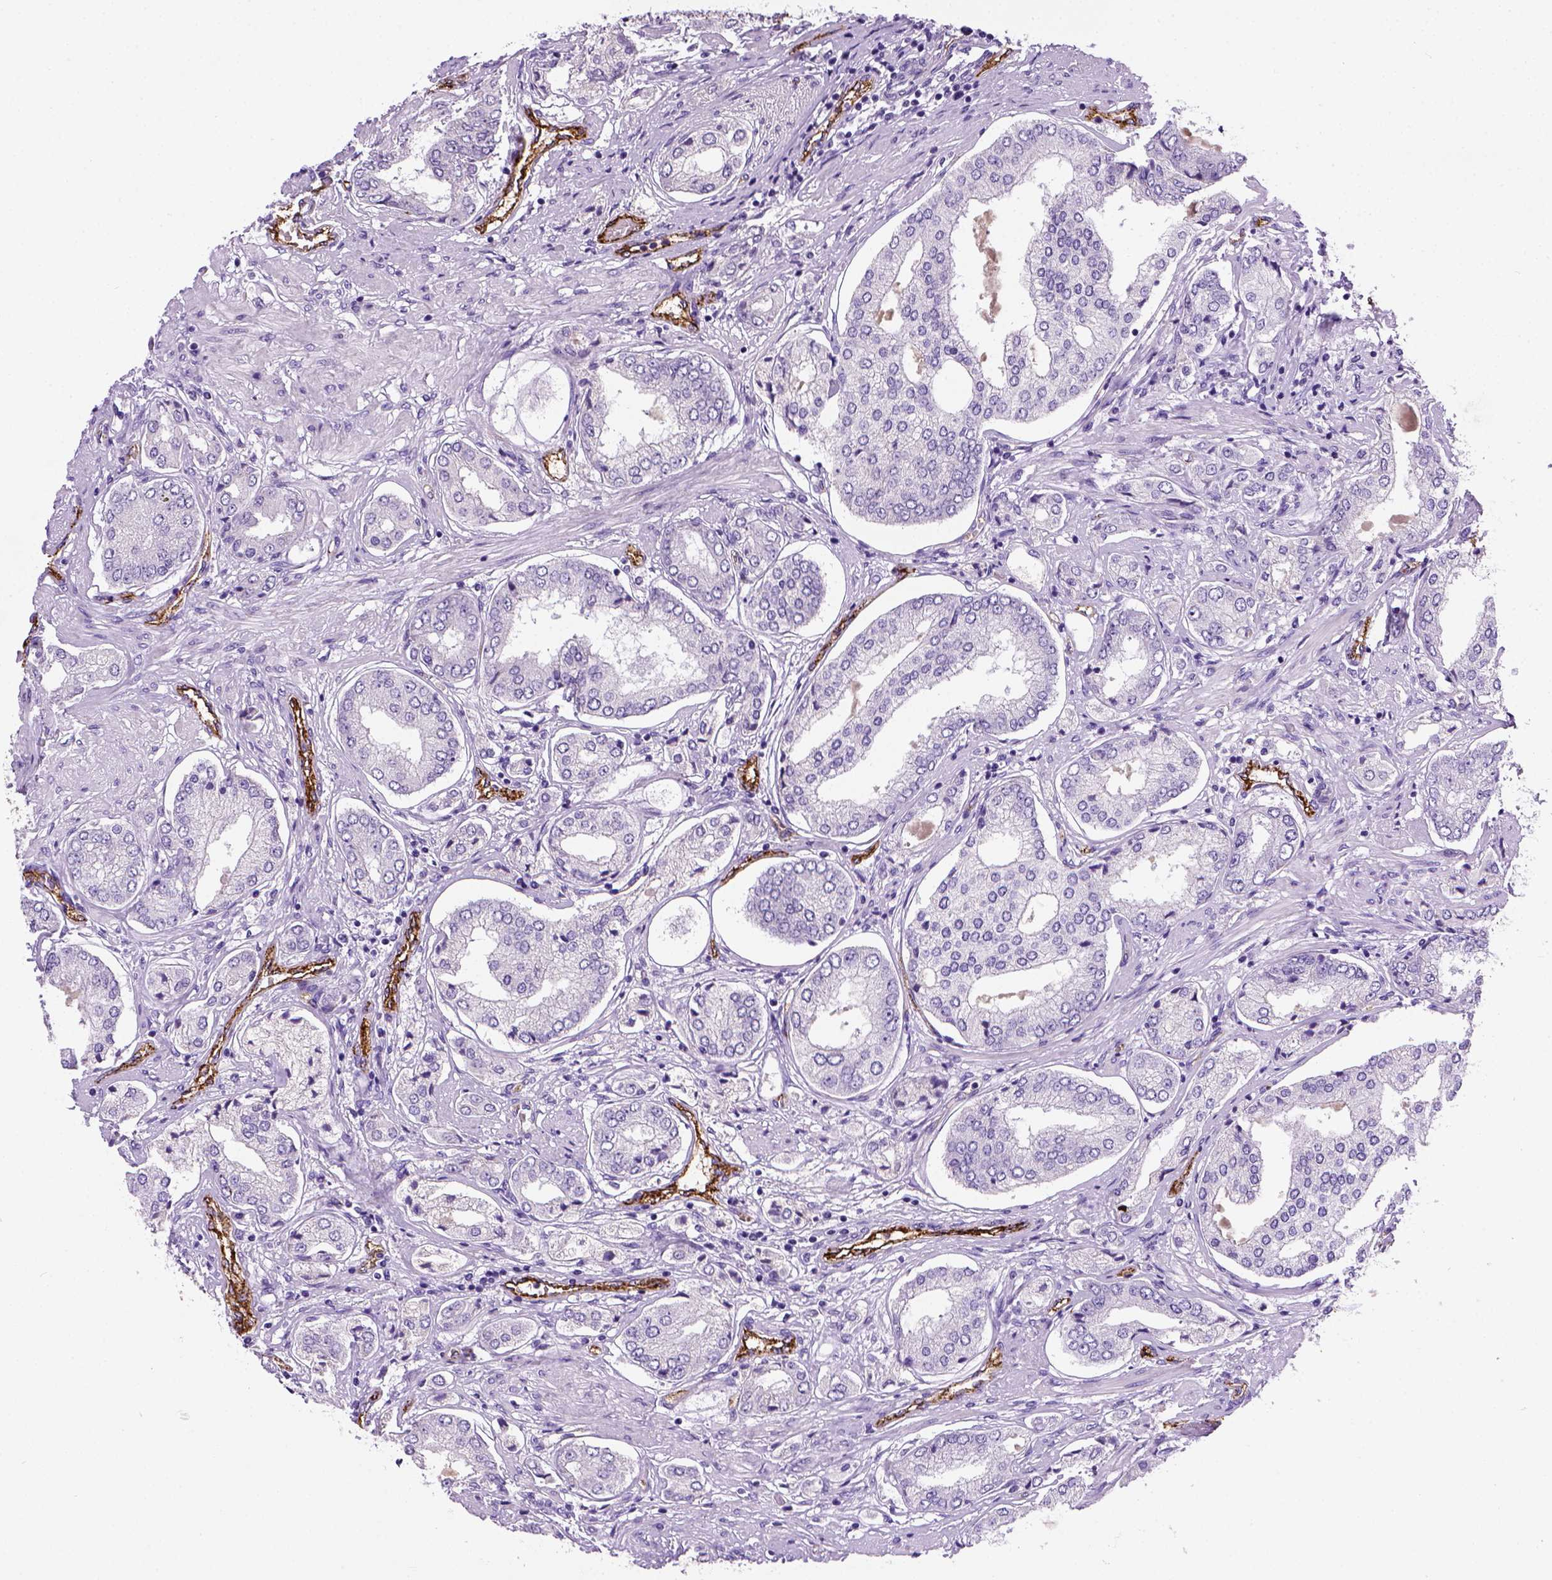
{"staining": {"intensity": "negative", "quantity": "none", "location": "none"}, "tissue": "prostate cancer", "cell_type": "Tumor cells", "image_type": "cancer", "snomed": [{"axis": "morphology", "description": "Adenocarcinoma, NOS"}, {"axis": "topography", "description": "Prostate"}], "caption": "IHC of prostate adenocarcinoma displays no expression in tumor cells.", "gene": "VWF", "patient": {"sex": "male", "age": 63}}